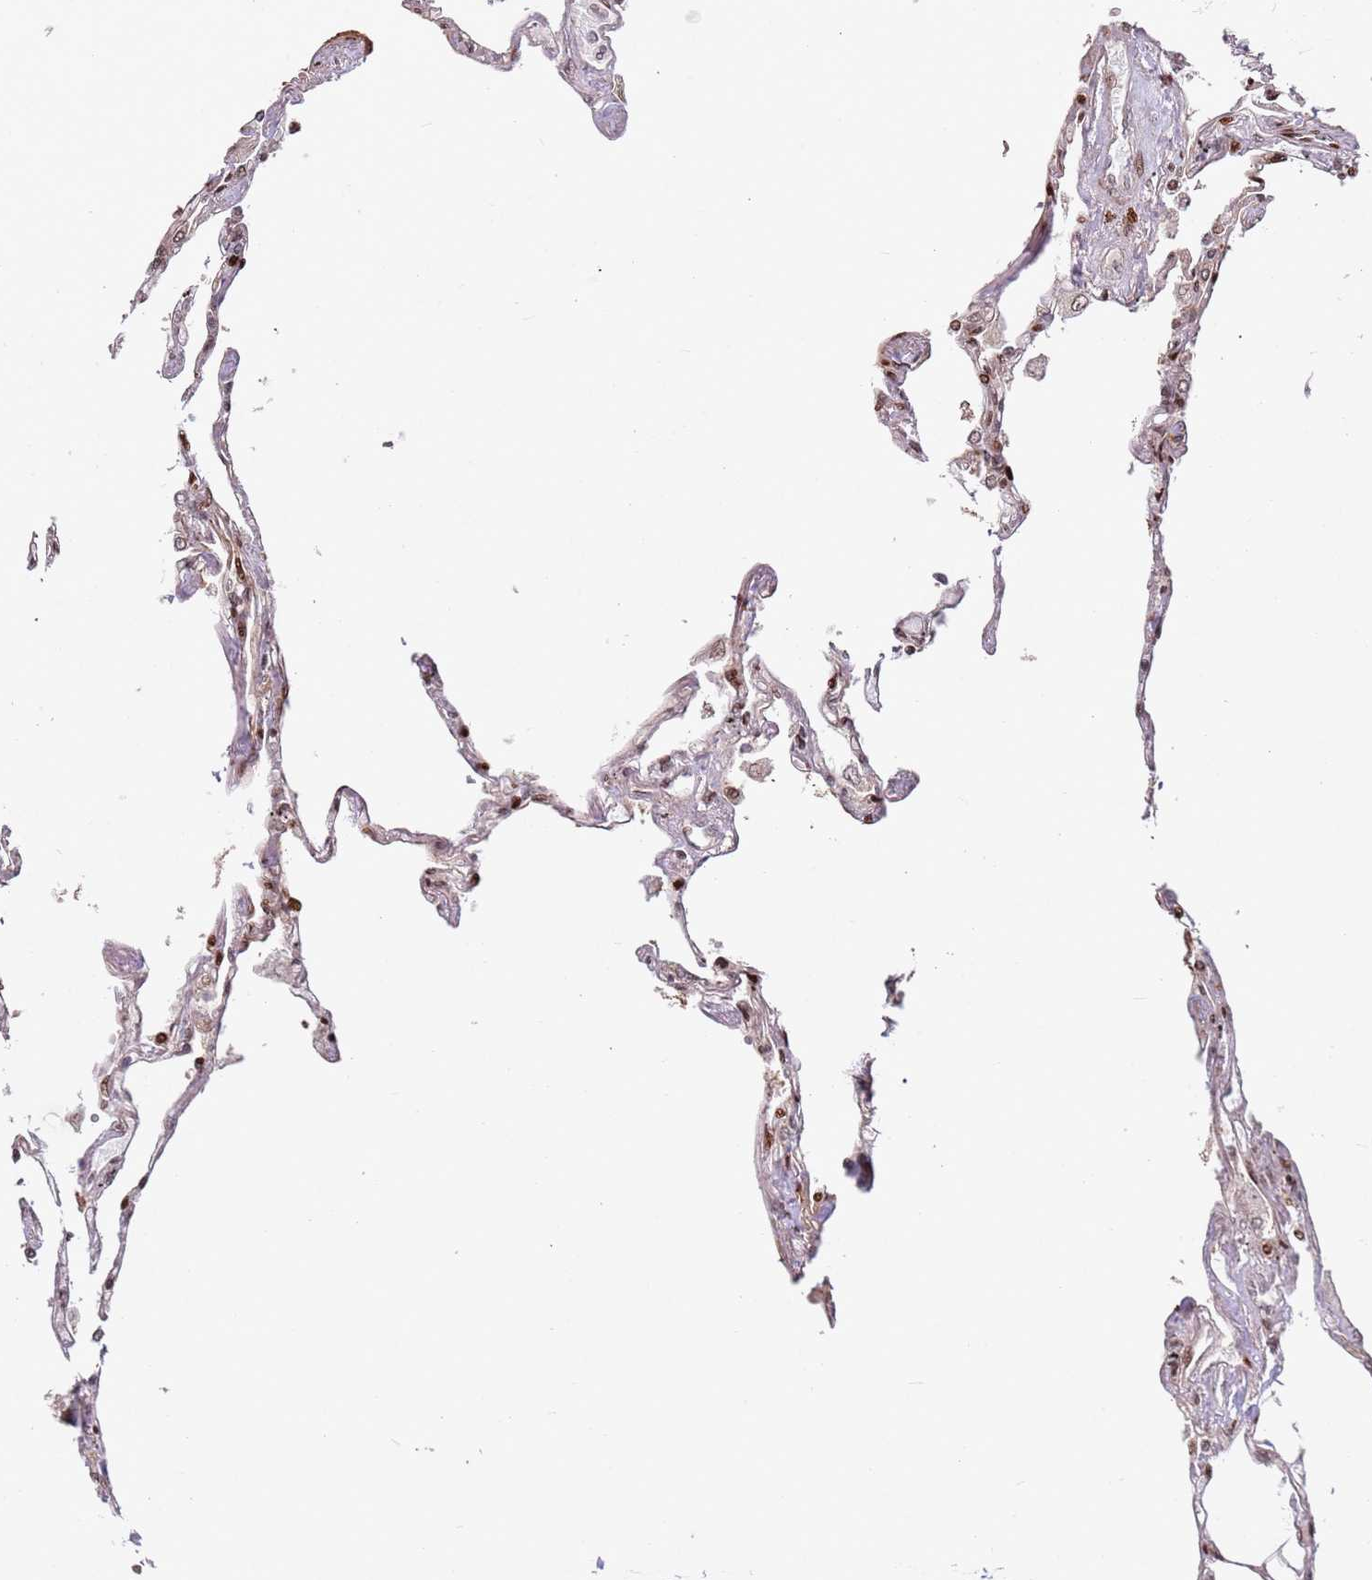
{"staining": {"intensity": "moderate", "quantity": "25%-75%", "location": "cytoplasmic/membranous,nuclear"}, "tissue": "lung", "cell_type": "Alveolar cells", "image_type": "normal", "snomed": [{"axis": "morphology", "description": "Normal tissue, NOS"}, {"axis": "topography", "description": "Lung"}], "caption": "Lung stained for a protein shows moderate cytoplasmic/membranous,nuclear positivity in alveolar cells.", "gene": "TMEM233", "patient": {"sex": "female", "age": 67}}